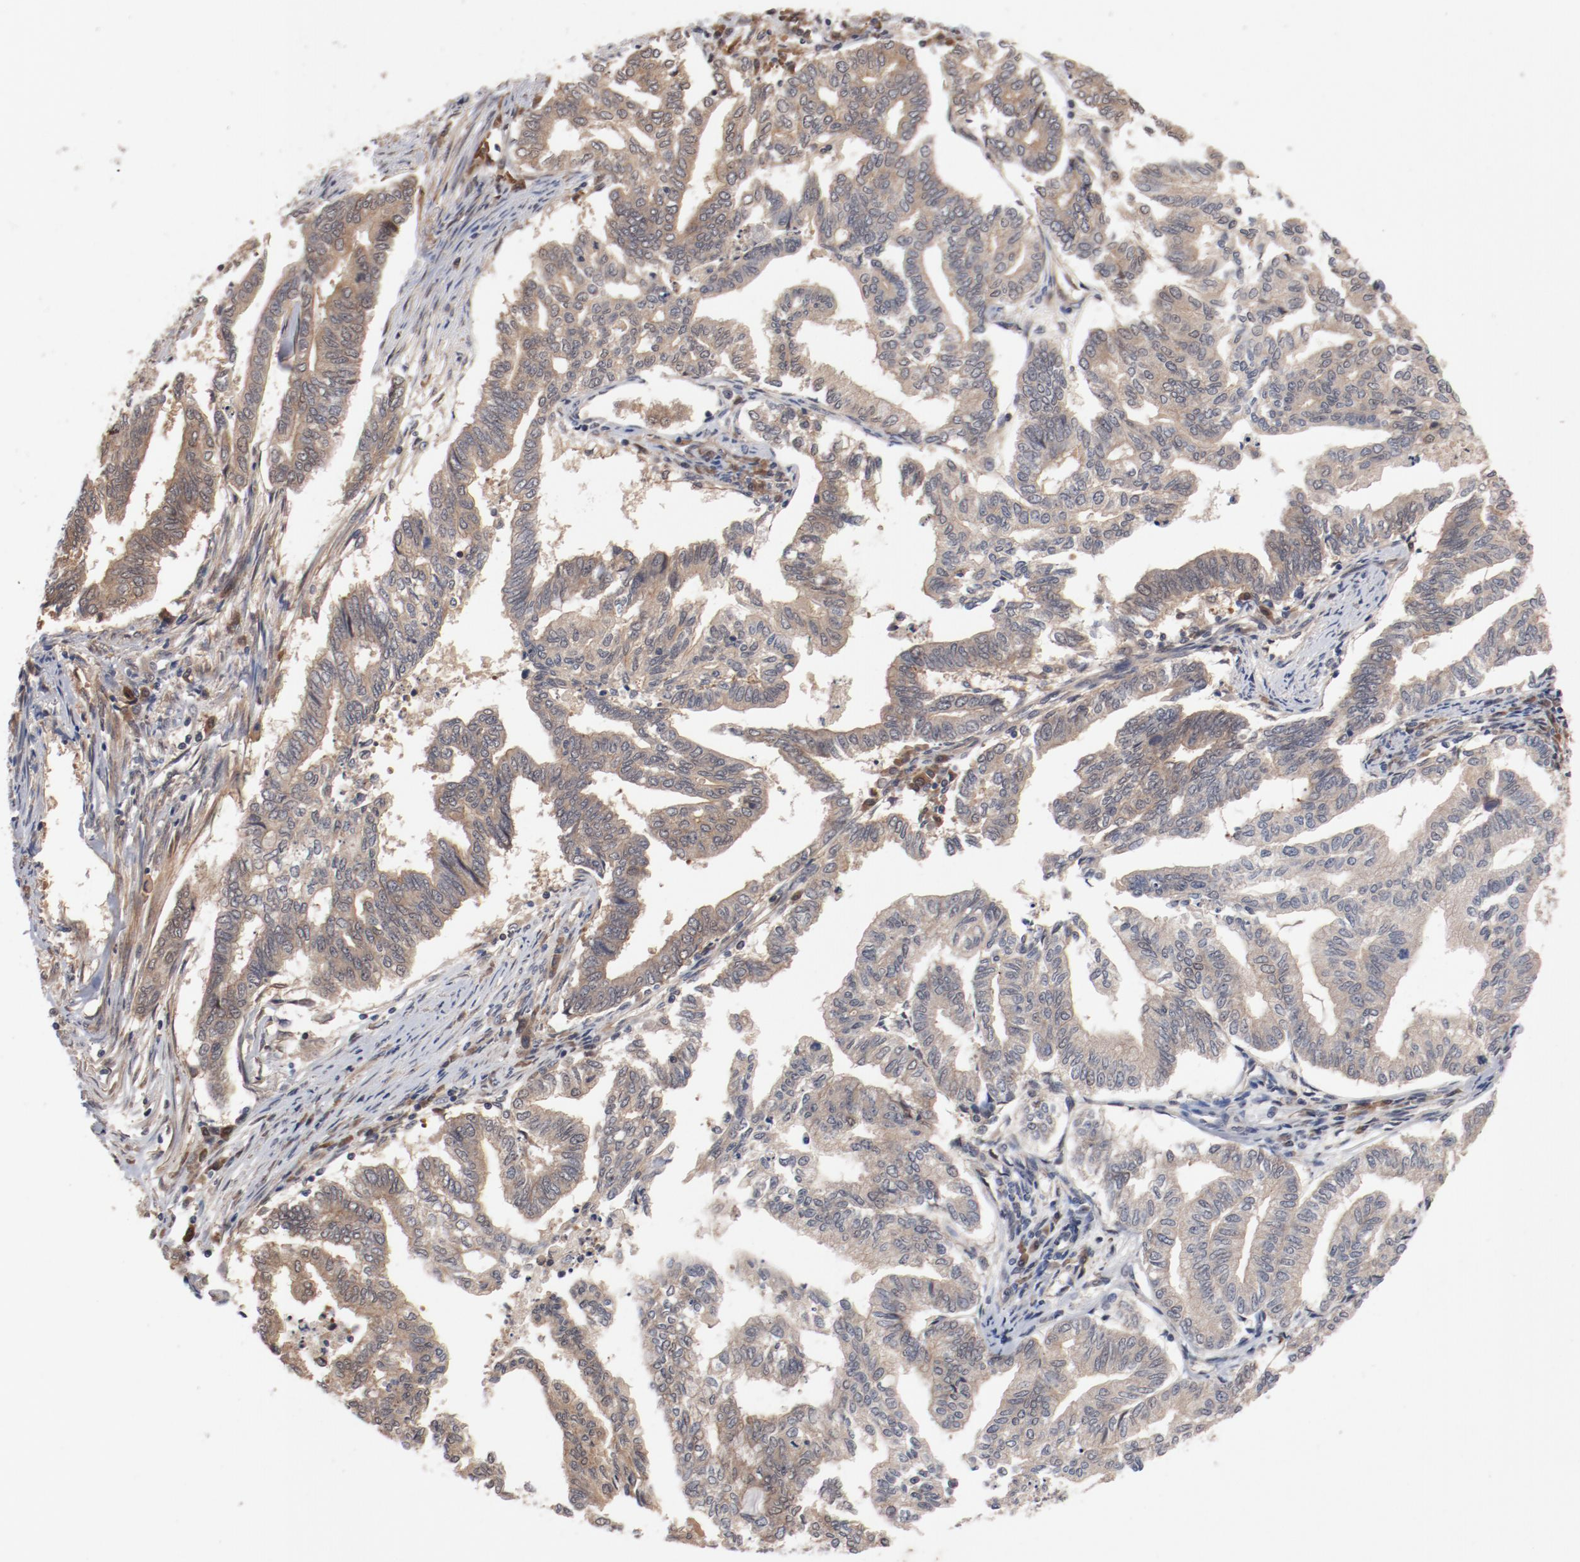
{"staining": {"intensity": "weak", "quantity": "25%-75%", "location": "cytoplasmic/membranous"}, "tissue": "endometrial cancer", "cell_type": "Tumor cells", "image_type": "cancer", "snomed": [{"axis": "morphology", "description": "Adenocarcinoma, NOS"}, {"axis": "topography", "description": "Endometrium"}], "caption": "Immunohistochemical staining of endometrial cancer (adenocarcinoma) shows weak cytoplasmic/membranous protein staining in about 25%-75% of tumor cells.", "gene": "PITPNM2", "patient": {"sex": "female", "age": 79}}